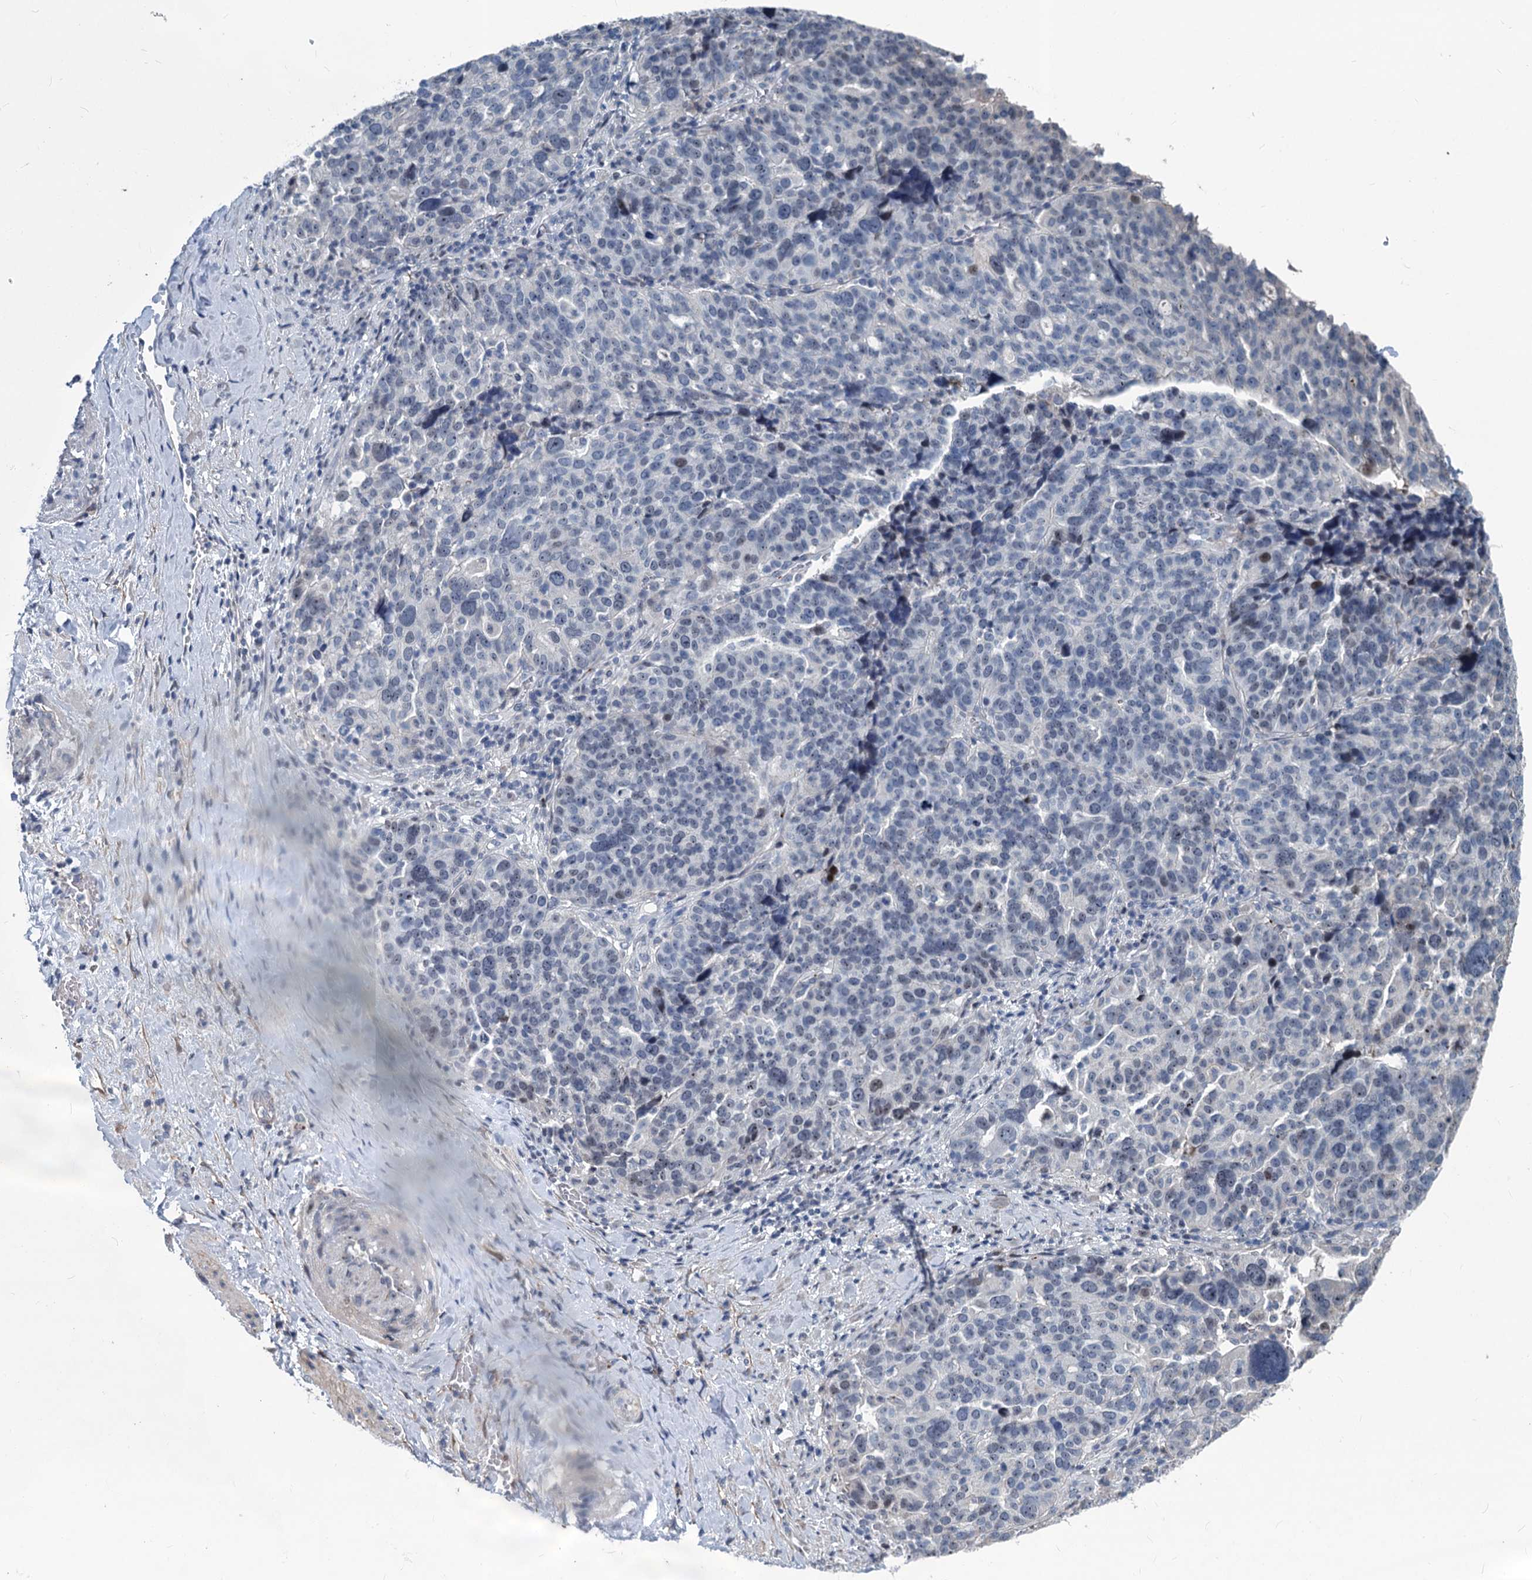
{"staining": {"intensity": "weak", "quantity": "<25%", "location": "nuclear"}, "tissue": "ovarian cancer", "cell_type": "Tumor cells", "image_type": "cancer", "snomed": [{"axis": "morphology", "description": "Cystadenocarcinoma, serous, NOS"}, {"axis": "topography", "description": "Ovary"}], "caption": "Image shows no protein staining in tumor cells of ovarian serous cystadenocarcinoma tissue.", "gene": "ASXL3", "patient": {"sex": "female", "age": 59}}